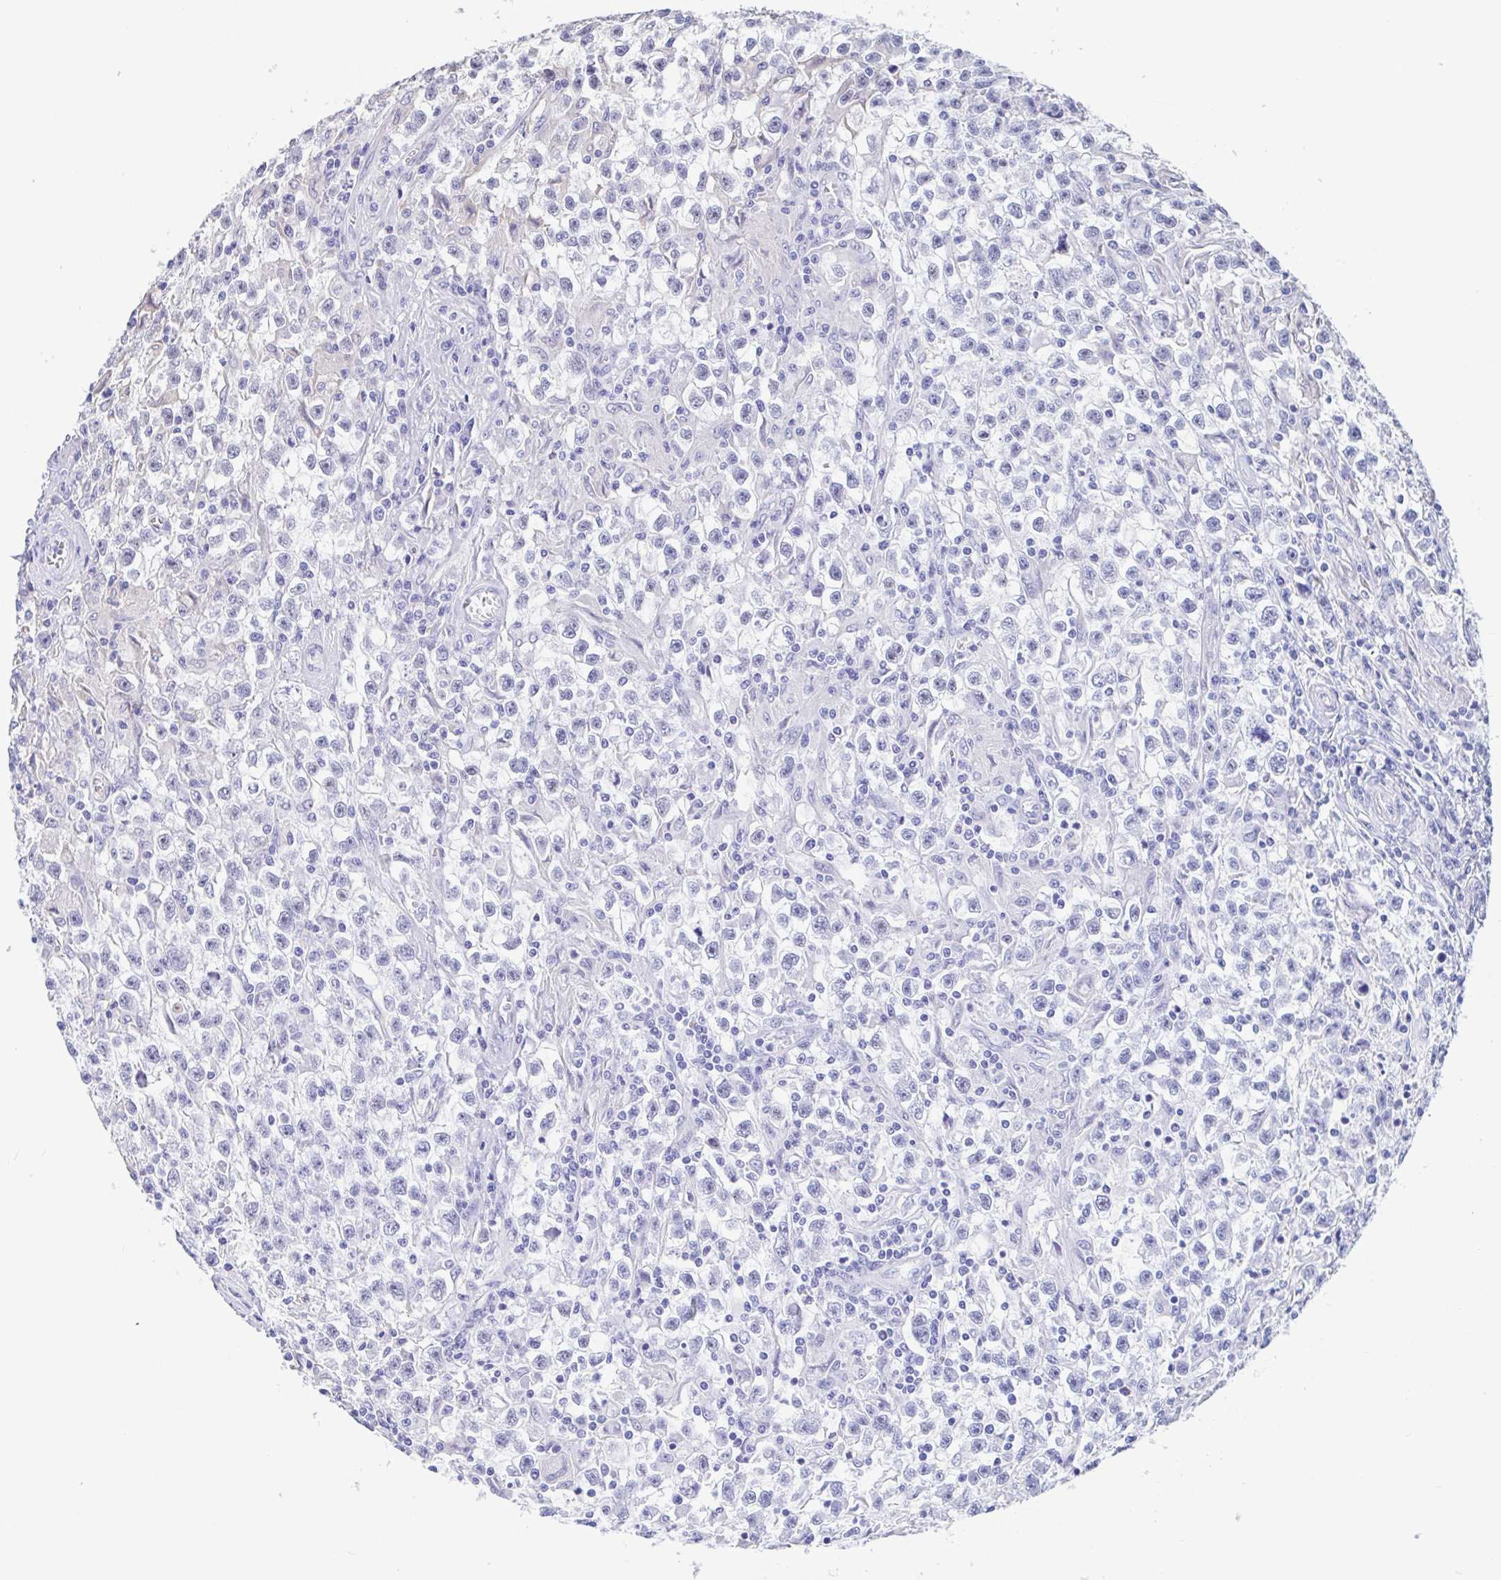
{"staining": {"intensity": "negative", "quantity": "none", "location": "none"}, "tissue": "testis cancer", "cell_type": "Tumor cells", "image_type": "cancer", "snomed": [{"axis": "morphology", "description": "Seminoma, NOS"}, {"axis": "topography", "description": "Testis"}], "caption": "There is no significant positivity in tumor cells of testis cancer (seminoma).", "gene": "PERM1", "patient": {"sex": "male", "age": 31}}